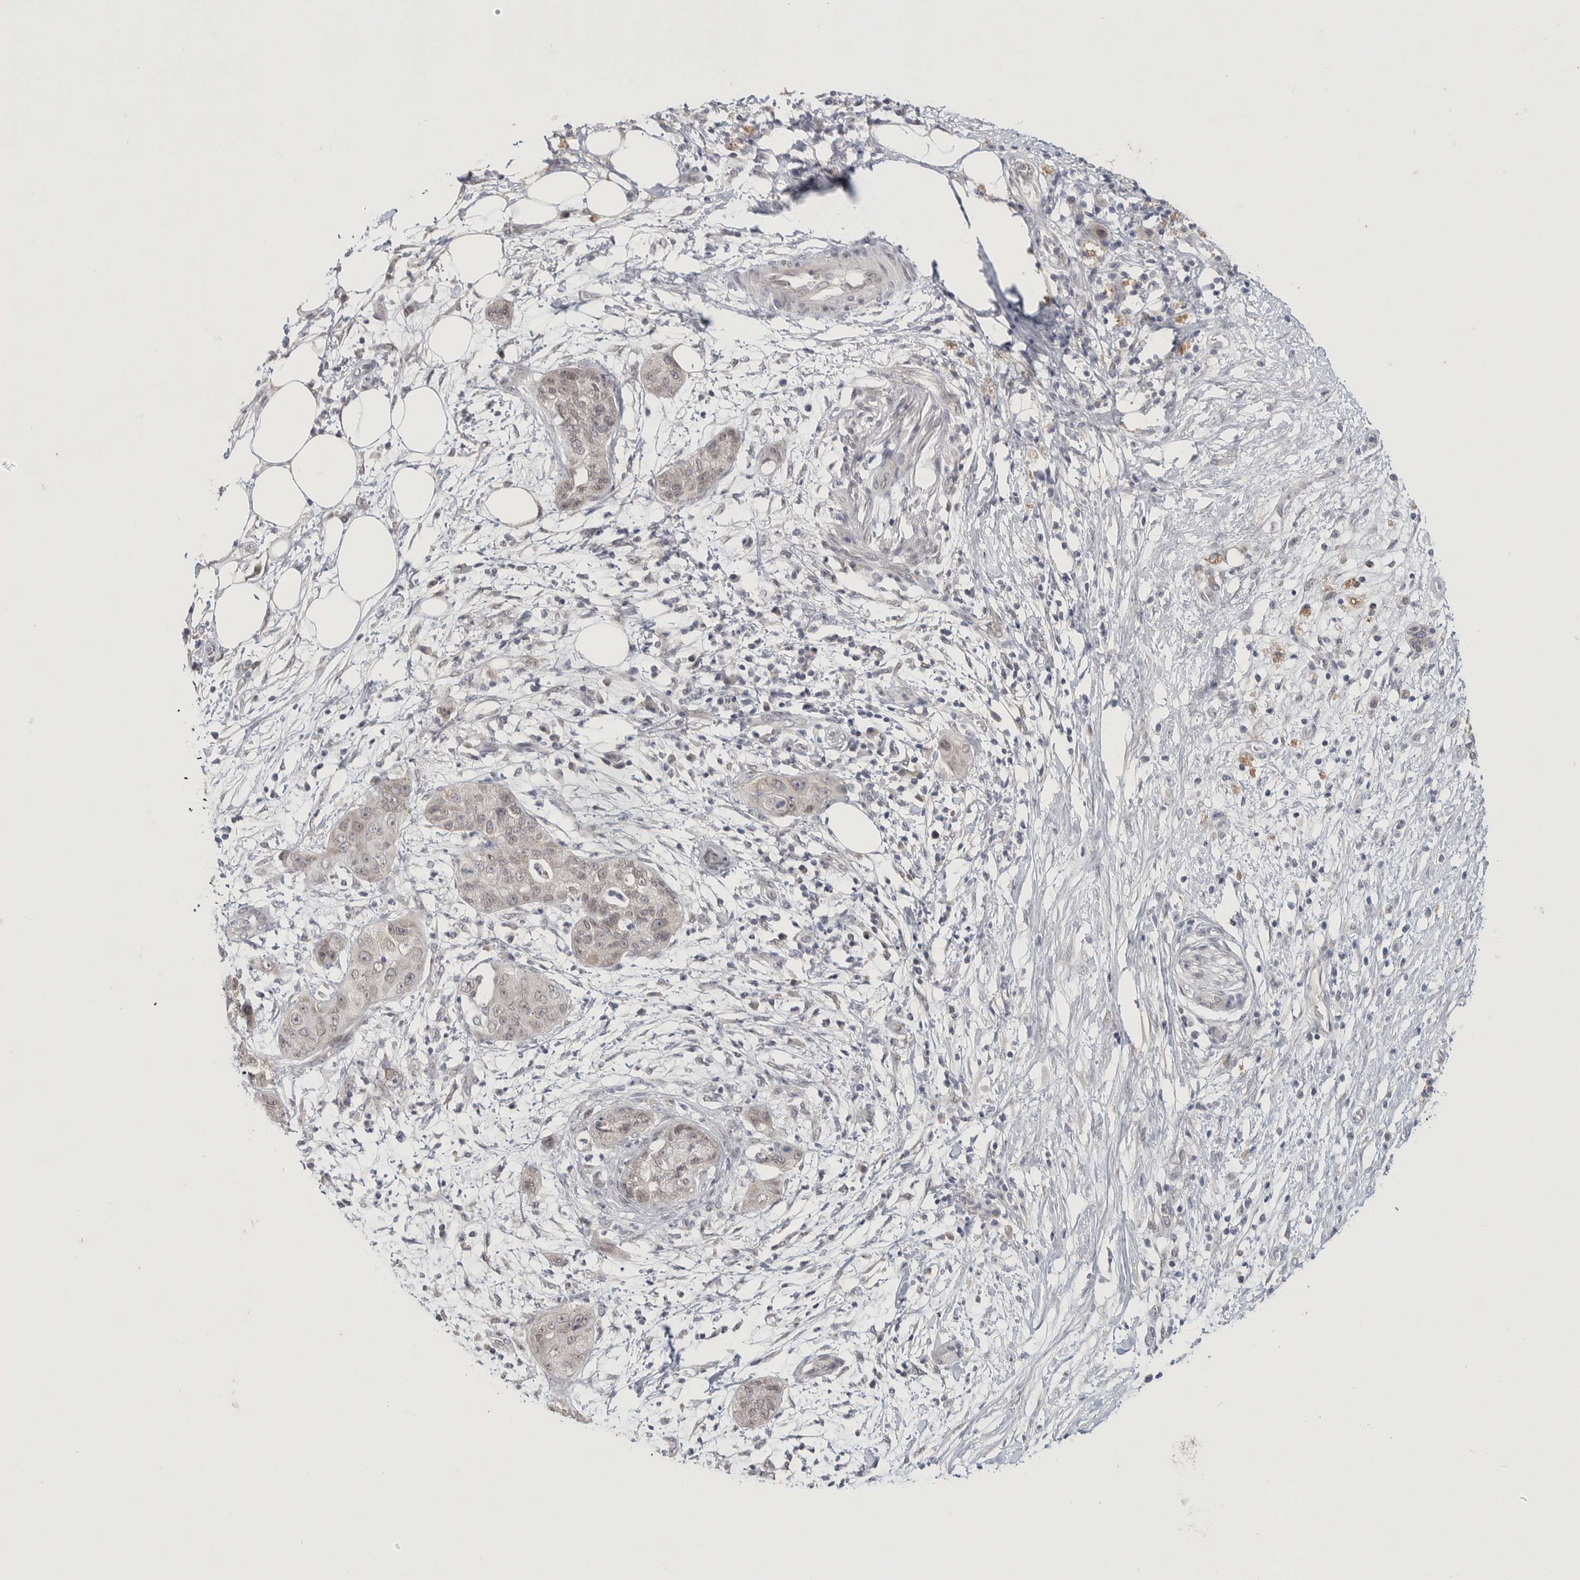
{"staining": {"intensity": "negative", "quantity": "none", "location": "none"}, "tissue": "pancreatic cancer", "cell_type": "Tumor cells", "image_type": "cancer", "snomed": [{"axis": "morphology", "description": "Adenocarcinoma, NOS"}, {"axis": "topography", "description": "Pancreas"}], "caption": "A high-resolution photomicrograph shows immunohistochemistry staining of pancreatic cancer, which exhibits no significant positivity in tumor cells. (Immunohistochemistry, brightfield microscopy, high magnification).", "gene": "CRAT", "patient": {"sex": "female", "age": 78}}